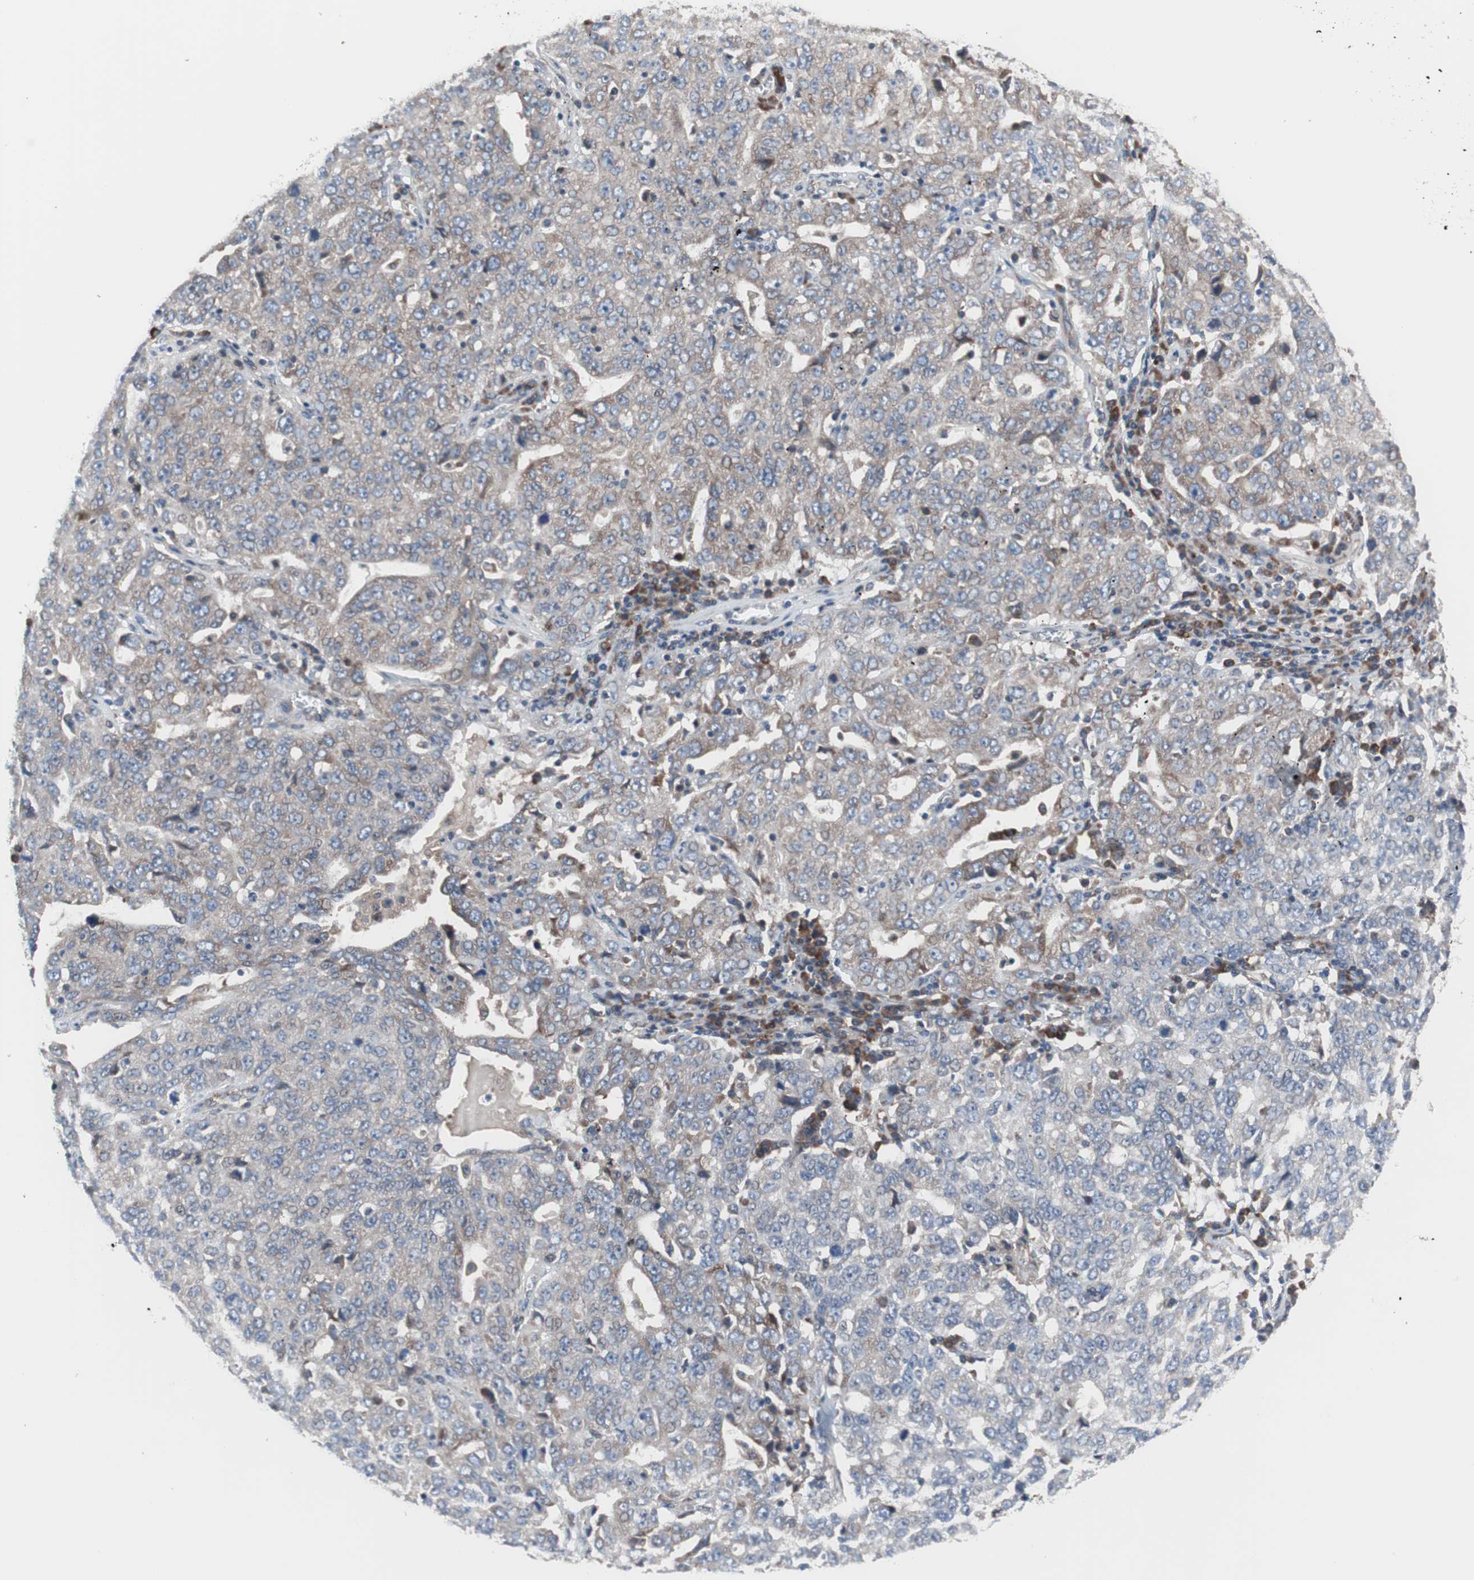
{"staining": {"intensity": "weak", "quantity": ">75%", "location": "cytoplasmic/membranous"}, "tissue": "ovarian cancer", "cell_type": "Tumor cells", "image_type": "cancer", "snomed": [{"axis": "morphology", "description": "Carcinoma, endometroid"}, {"axis": "topography", "description": "Ovary"}], "caption": "Immunohistochemical staining of human ovarian cancer demonstrates low levels of weak cytoplasmic/membranous protein positivity in about >75% of tumor cells.", "gene": "KANSL1", "patient": {"sex": "female", "age": 62}}